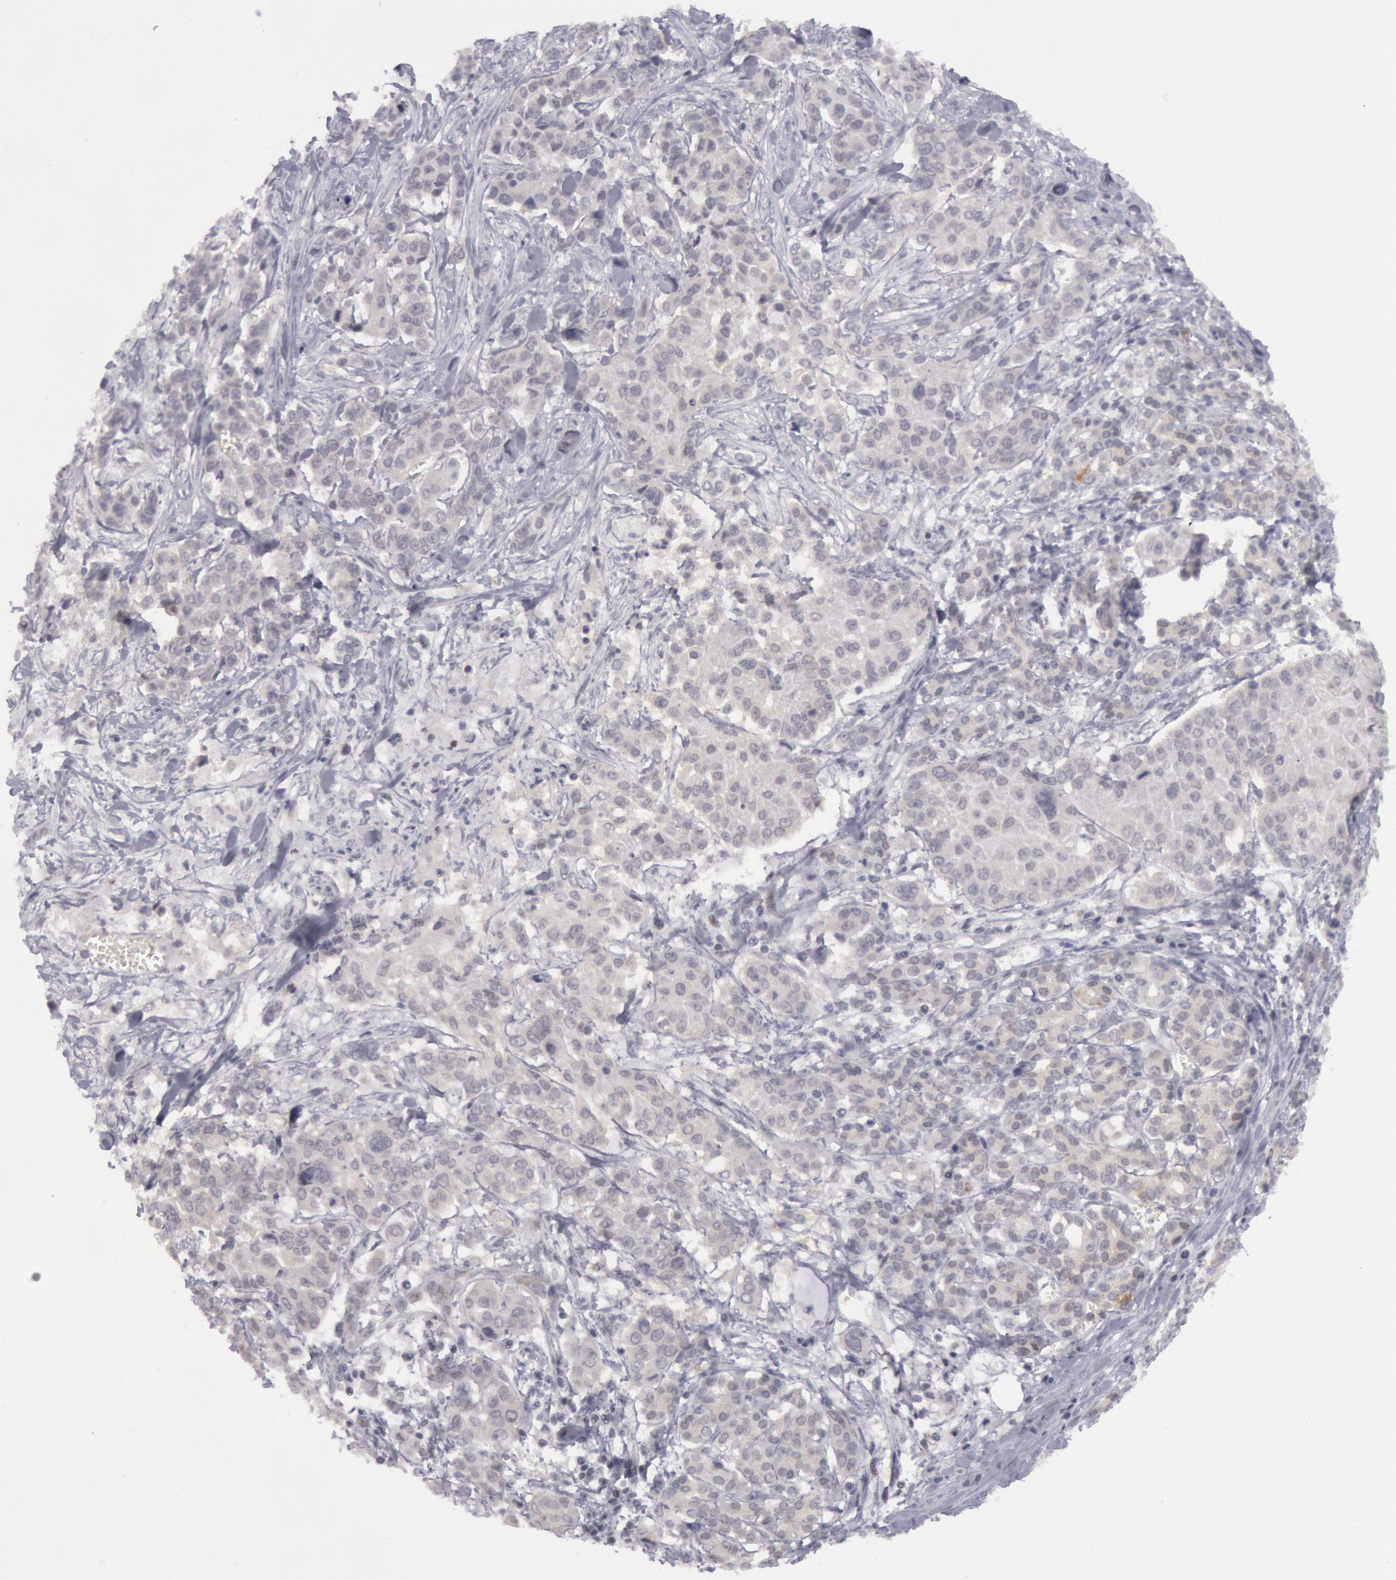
{"staining": {"intensity": "negative", "quantity": "none", "location": "none"}, "tissue": "pancreatic cancer", "cell_type": "Tumor cells", "image_type": "cancer", "snomed": [{"axis": "morphology", "description": "Adenocarcinoma, NOS"}, {"axis": "topography", "description": "Pancreas"}], "caption": "Immunohistochemistry (IHC) micrograph of pancreatic cancer (adenocarcinoma) stained for a protein (brown), which shows no expression in tumor cells.", "gene": "JOSD1", "patient": {"sex": "female", "age": 52}}